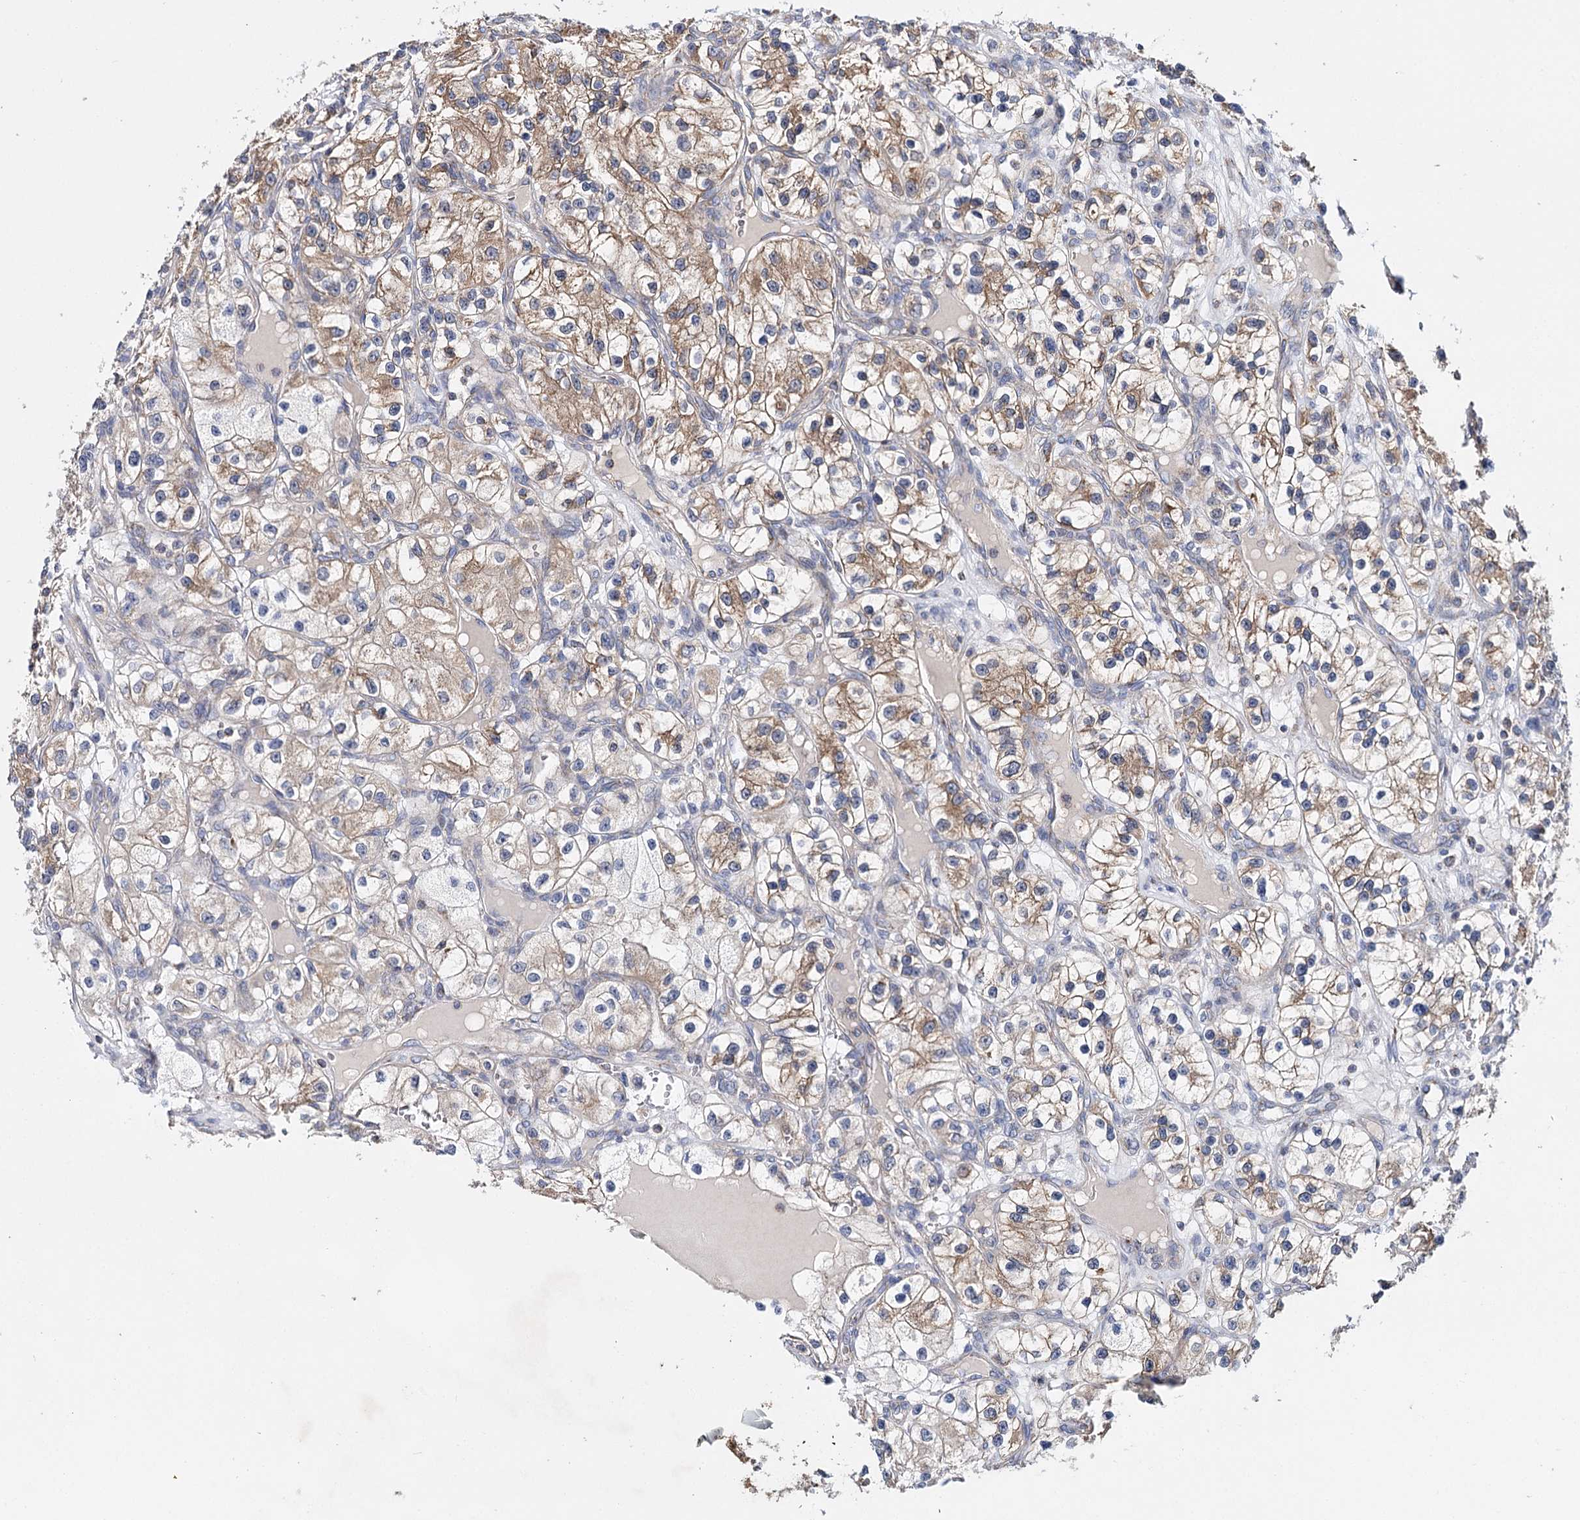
{"staining": {"intensity": "moderate", "quantity": ">75%", "location": "cytoplasmic/membranous"}, "tissue": "renal cancer", "cell_type": "Tumor cells", "image_type": "cancer", "snomed": [{"axis": "morphology", "description": "Adenocarcinoma, NOS"}, {"axis": "topography", "description": "Kidney"}], "caption": "Renal cancer (adenocarcinoma) stained with a brown dye demonstrates moderate cytoplasmic/membranous positive staining in approximately >75% of tumor cells.", "gene": "CFAP46", "patient": {"sex": "female", "age": 57}}